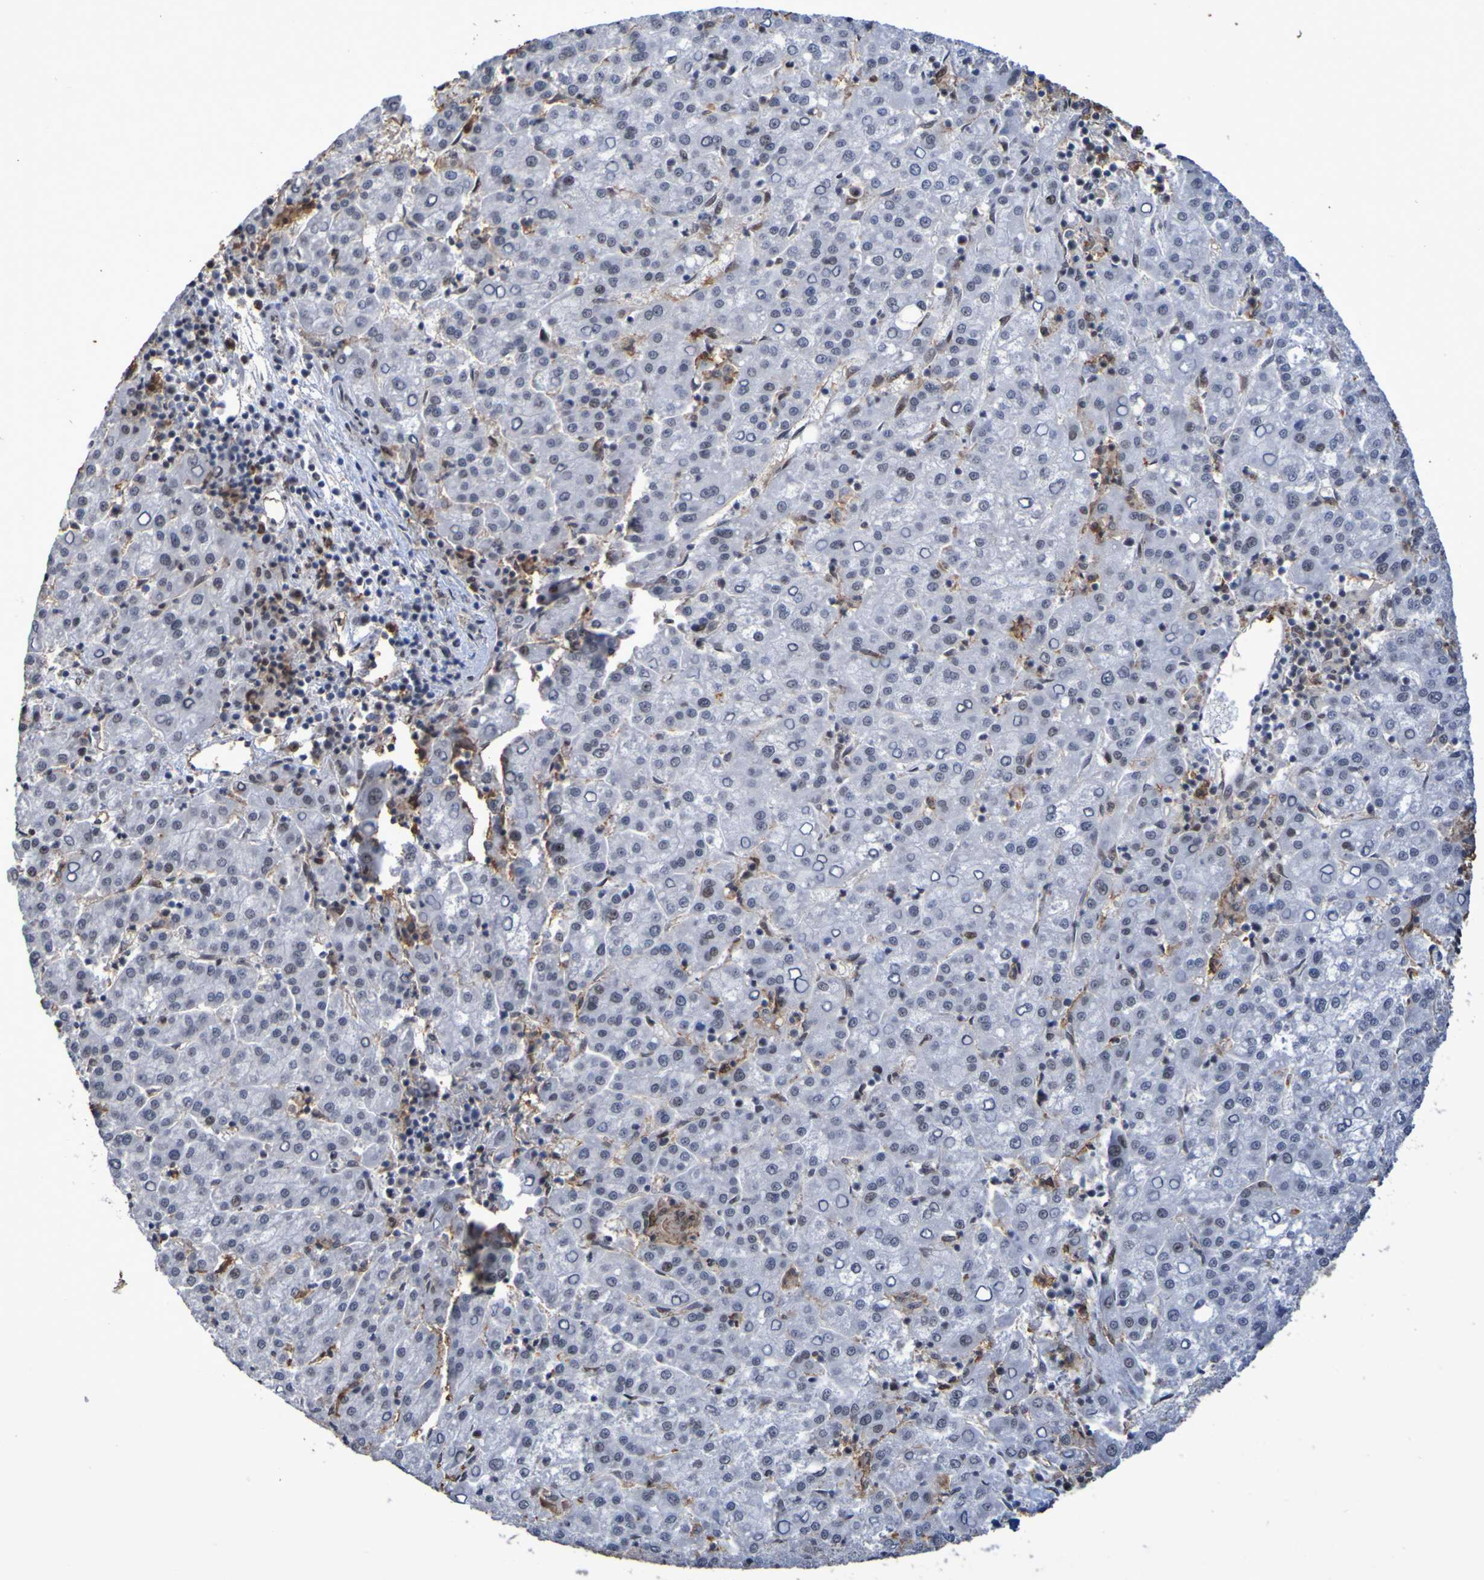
{"staining": {"intensity": "negative", "quantity": "none", "location": "none"}, "tissue": "liver cancer", "cell_type": "Tumor cells", "image_type": "cancer", "snomed": [{"axis": "morphology", "description": "Carcinoma, Hepatocellular, NOS"}, {"axis": "topography", "description": "Liver"}], "caption": "The image demonstrates no significant staining in tumor cells of hepatocellular carcinoma (liver).", "gene": "MRTFB", "patient": {"sex": "female", "age": 58}}